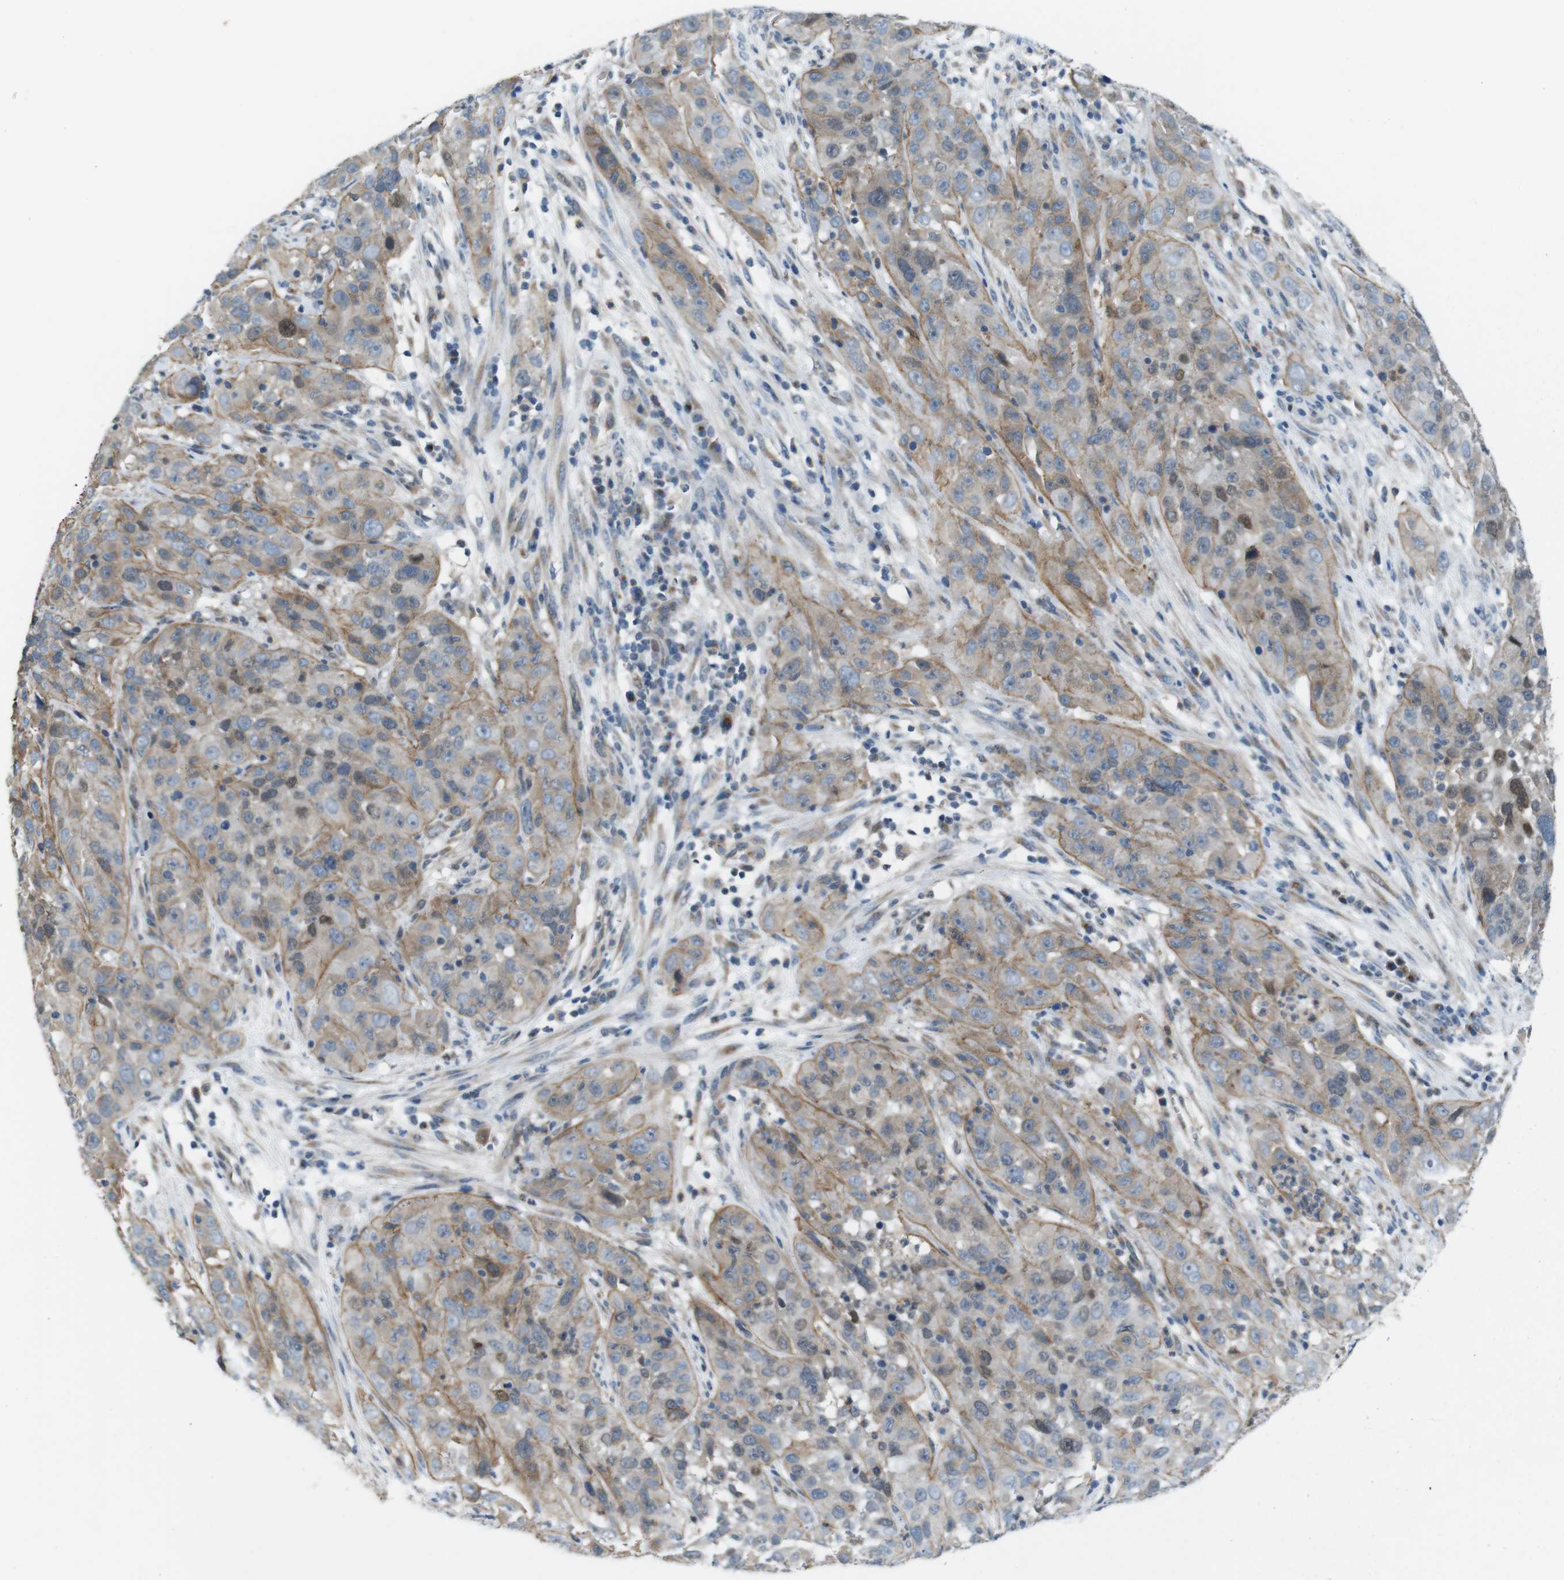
{"staining": {"intensity": "weak", "quantity": ">75%", "location": "cytoplasmic/membranous,nuclear"}, "tissue": "cervical cancer", "cell_type": "Tumor cells", "image_type": "cancer", "snomed": [{"axis": "morphology", "description": "Squamous cell carcinoma, NOS"}, {"axis": "topography", "description": "Cervix"}], "caption": "Immunohistochemical staining of cervical cancer reveals low levels of weak cytoplasmic/membranous and nuclear staining in approximately >75% of tumor cells.", "gene": "SKI", "patient": {"sex": "female", "age": 32}}